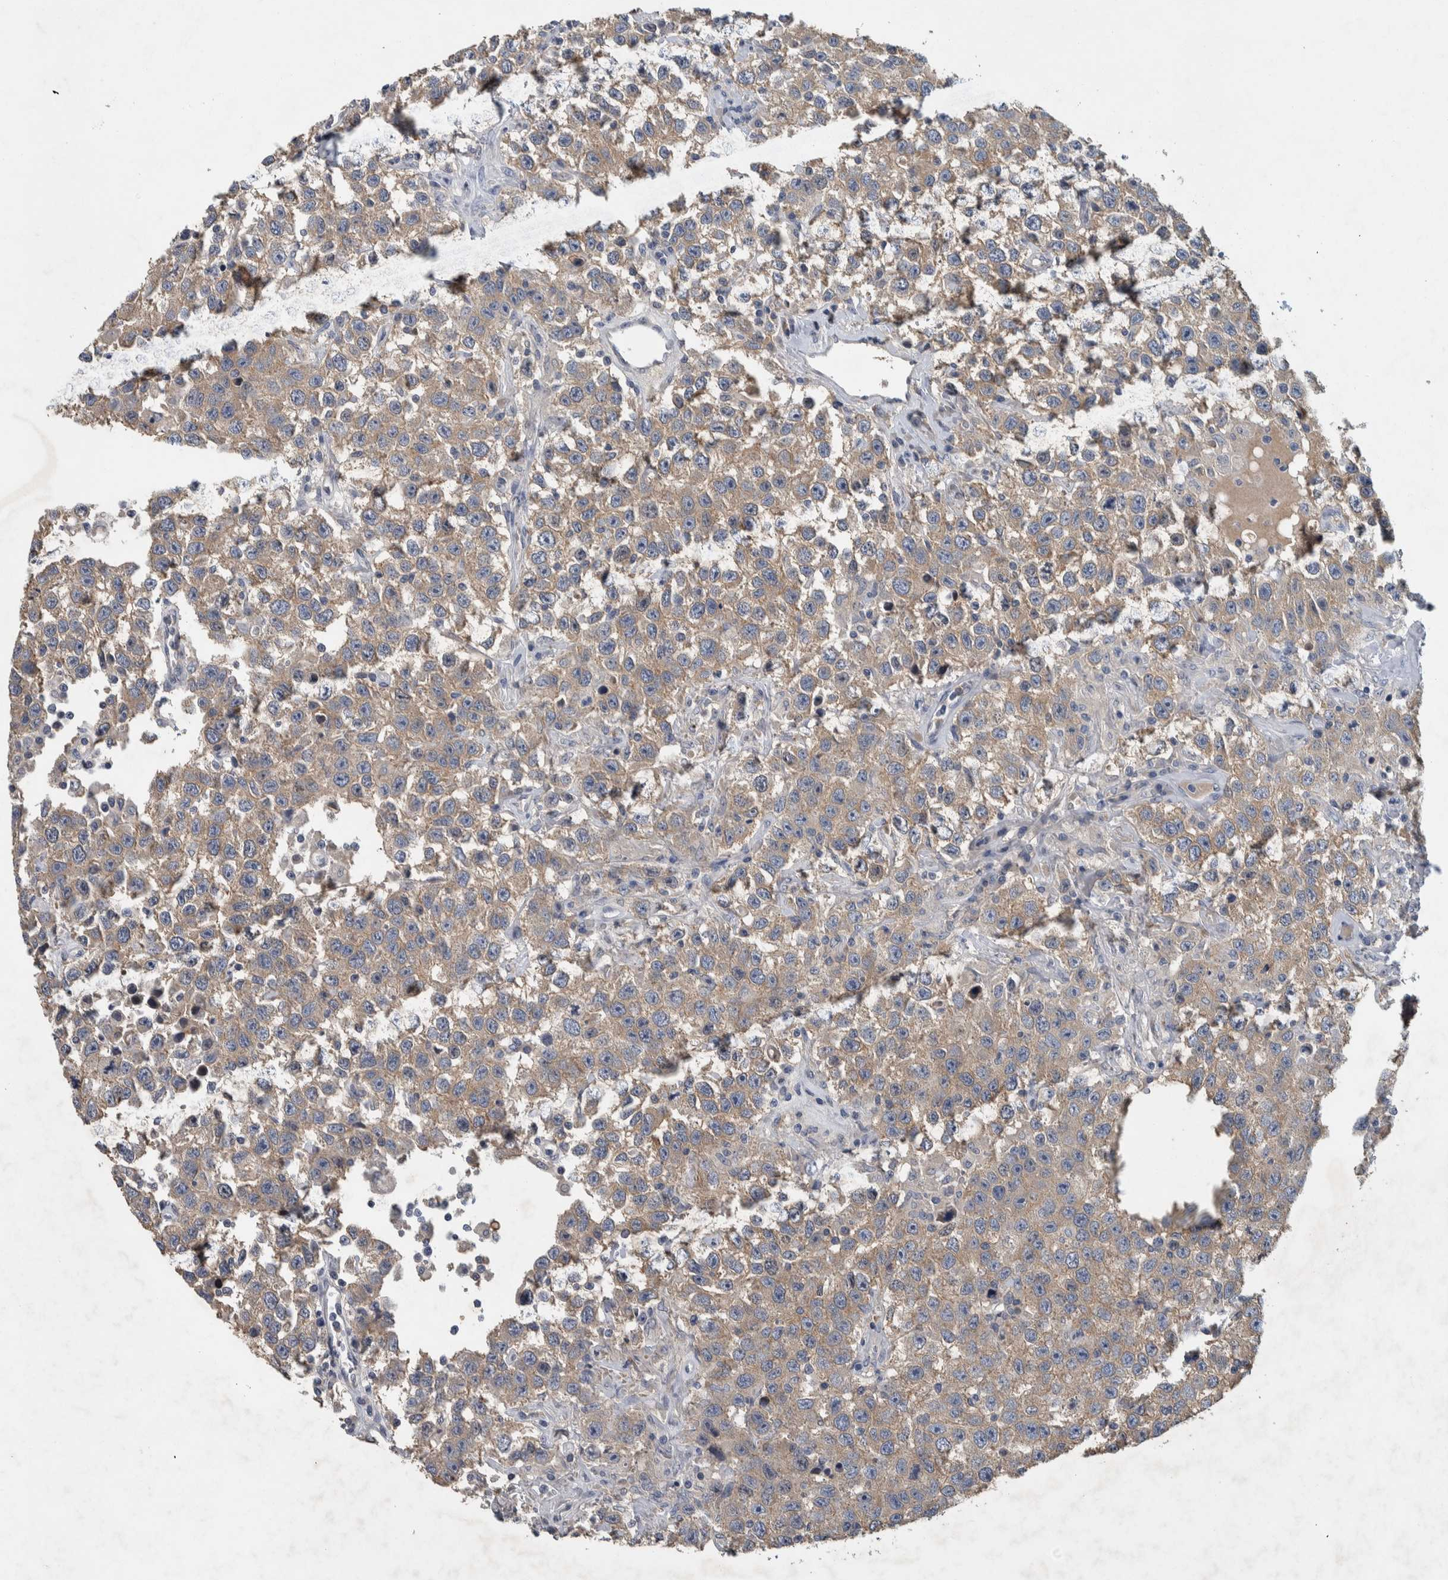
{"staining": {"intensity": "weak", "quantity": ">75%", "location": "cytoplasmic/membranous"}, "tissue": "testis cancer", "cell_type": "Tumor cells", "image_type": "cancer", "snomed": [{"axis": "morphology", "description": "Seminoma, NOS"}, {"axis": "topography", "description": "Testis"}], "caption": "Brown immunohistochemical staining in seminoma (testis) demonstrates weak cytoplasmic/membranous staining in approximately >75% of tumor cells.", "gene": "NT5C2", "patient": {"sex": "male", "age": 41}}